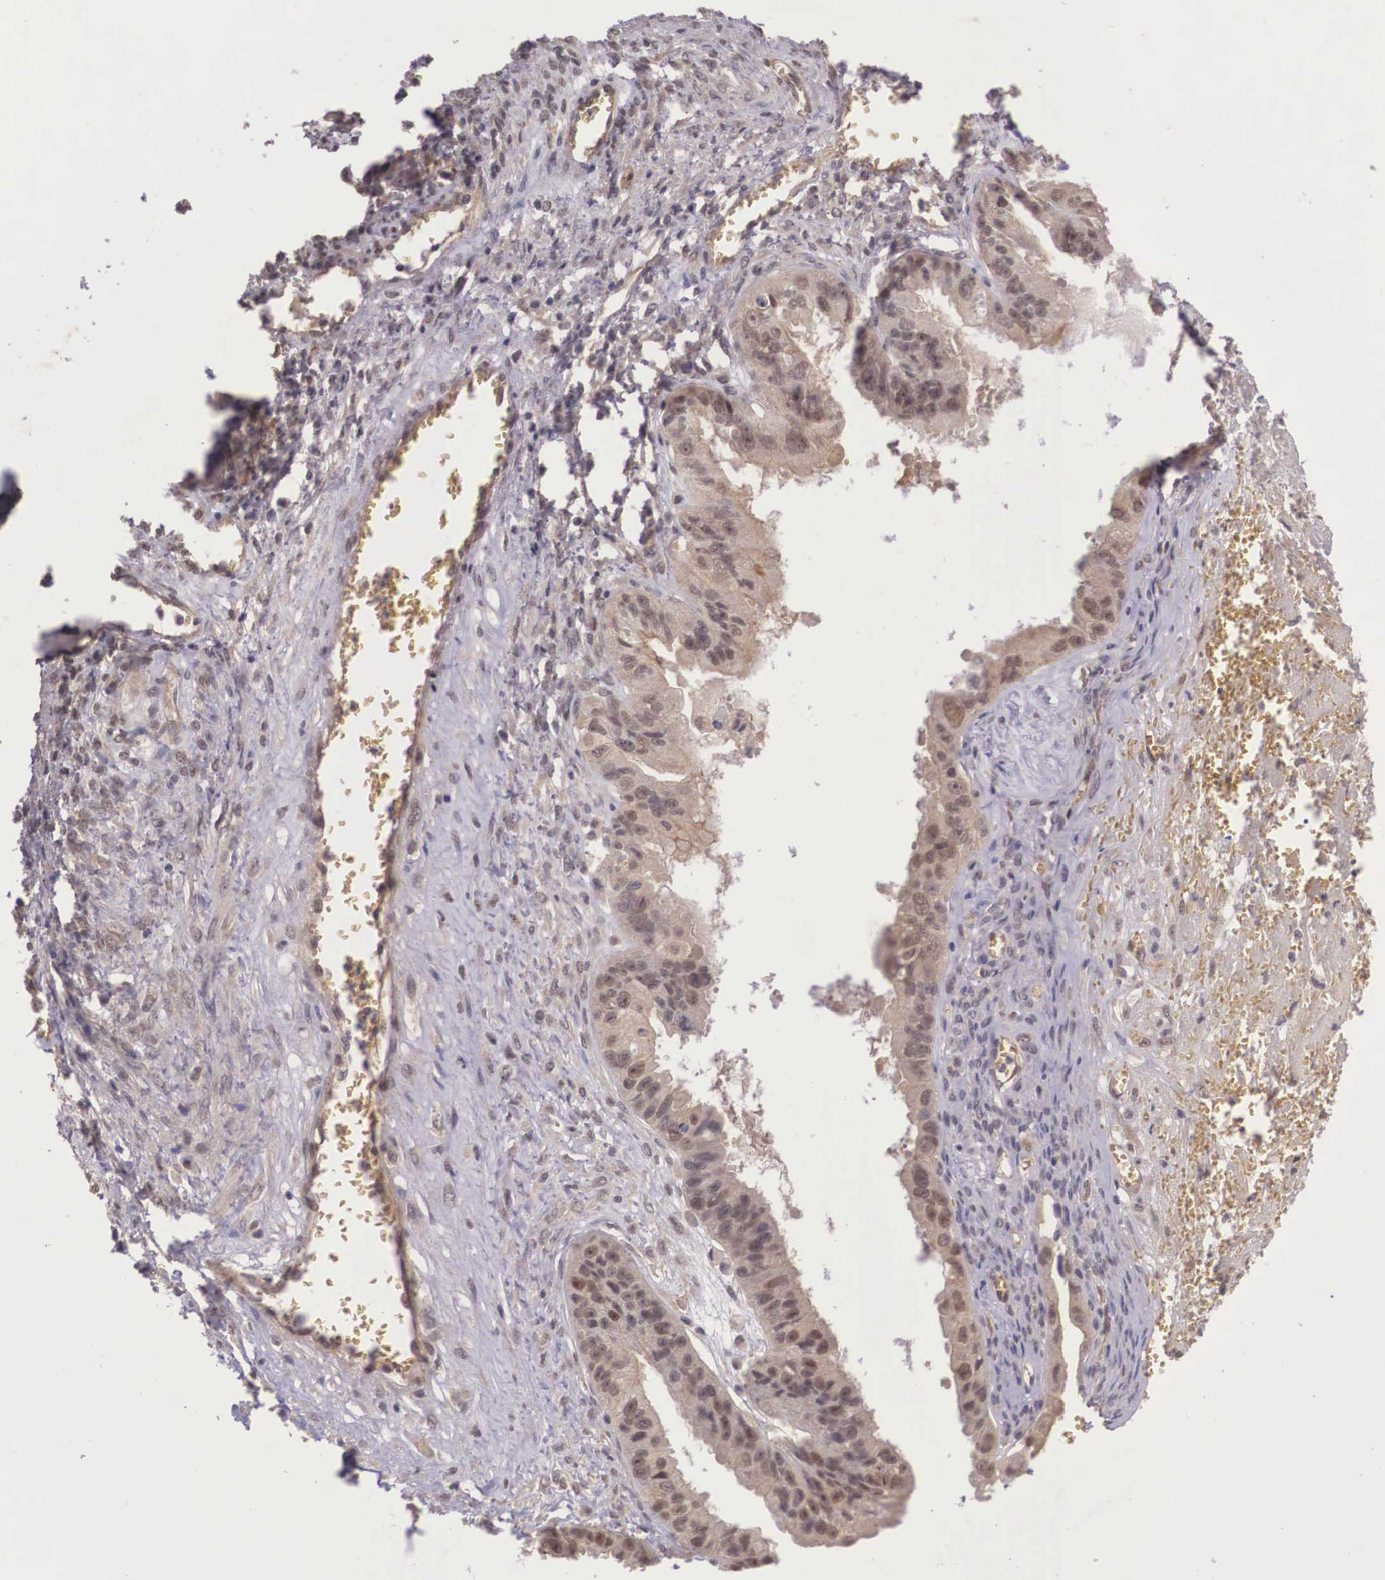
{"staining": {"intensity": "weak", "quantity": ">75%", "location": "cytoplasmic/membranous"}, "tissue": "ovarian cancer", "cell_type": "Tumor cells", "image_type": "cancer", "snomed": [{"axis": "morphology", "description": "Carcinoma, endometroid"}, {"axis": "topography", "description": "Ovary"}], "caption": "Immunohistochemistry image of neoplastic tissue: ovarian endometroid carcinoma stained using immunohistochemistry (IHC) demonstrates low levels of weak protein expression localized specifically in the cytoplasmic/membranous of tumor cells, appearing as a cytoplasmic/membranous brown color.", "gene": "VASH1", "patient": {"sex": "female", "age": 85}}